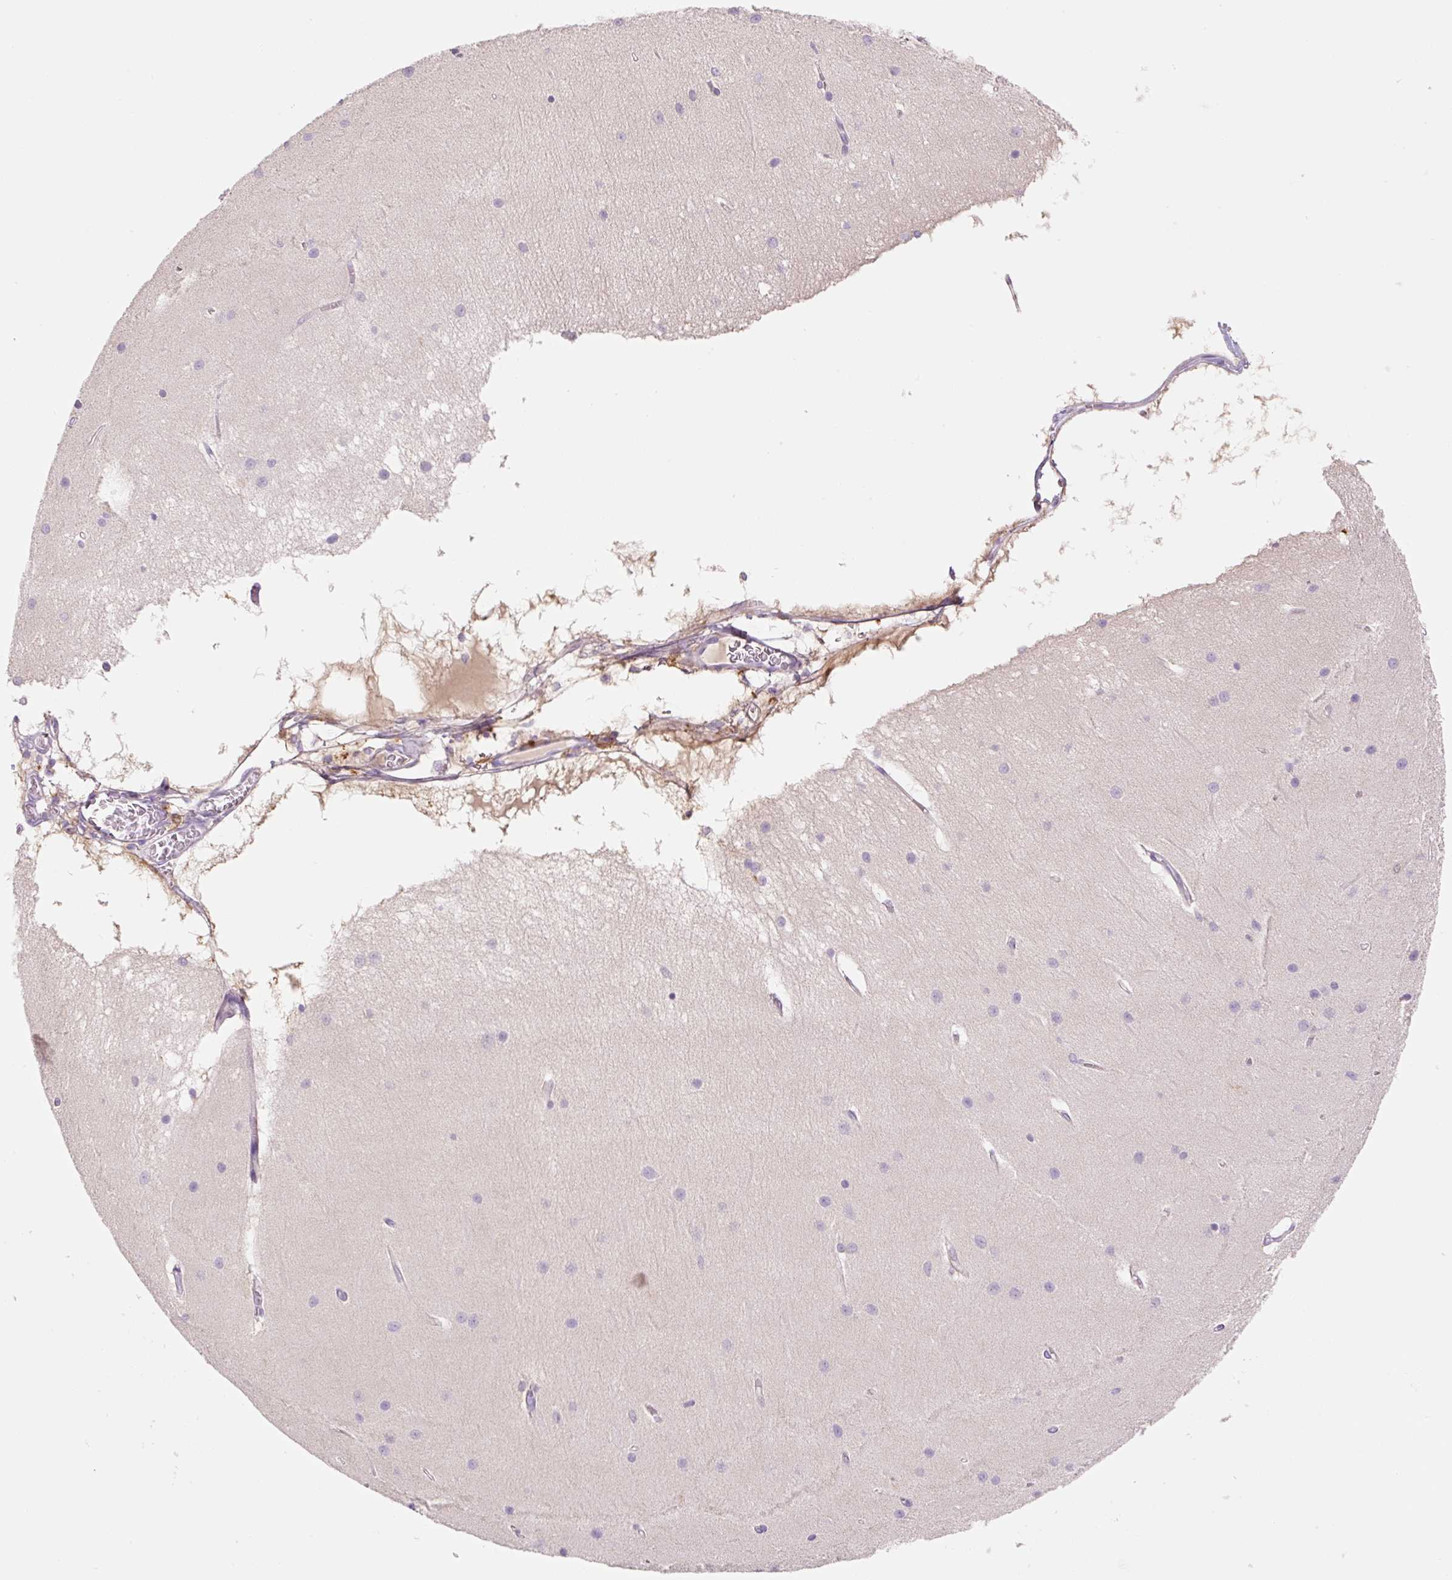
{"staining": {"intensity": "negative", "quantity": "none", "location": "none"}, "tissue": "cerebellum", "cell_type": "Cells in granular layer", "image_type": "normal", "snomed": [{"axis": "morphology", "description": "Normal tissue, NOS"}, {"axis": "topography", "description": "Cerebellum"}], "caption": "Immunohistochemistry (IHC) of benign cerebellum demonstrates no positivity in cells in granular layer. Brightfield microscopy of IHC stained with DAB (3,3'-diaminobenzidine) (brown) and hematoxylin (blue), captured at high magnification.", "gene": "FABP5", "patient": {"sex": "female", "age": 54}}